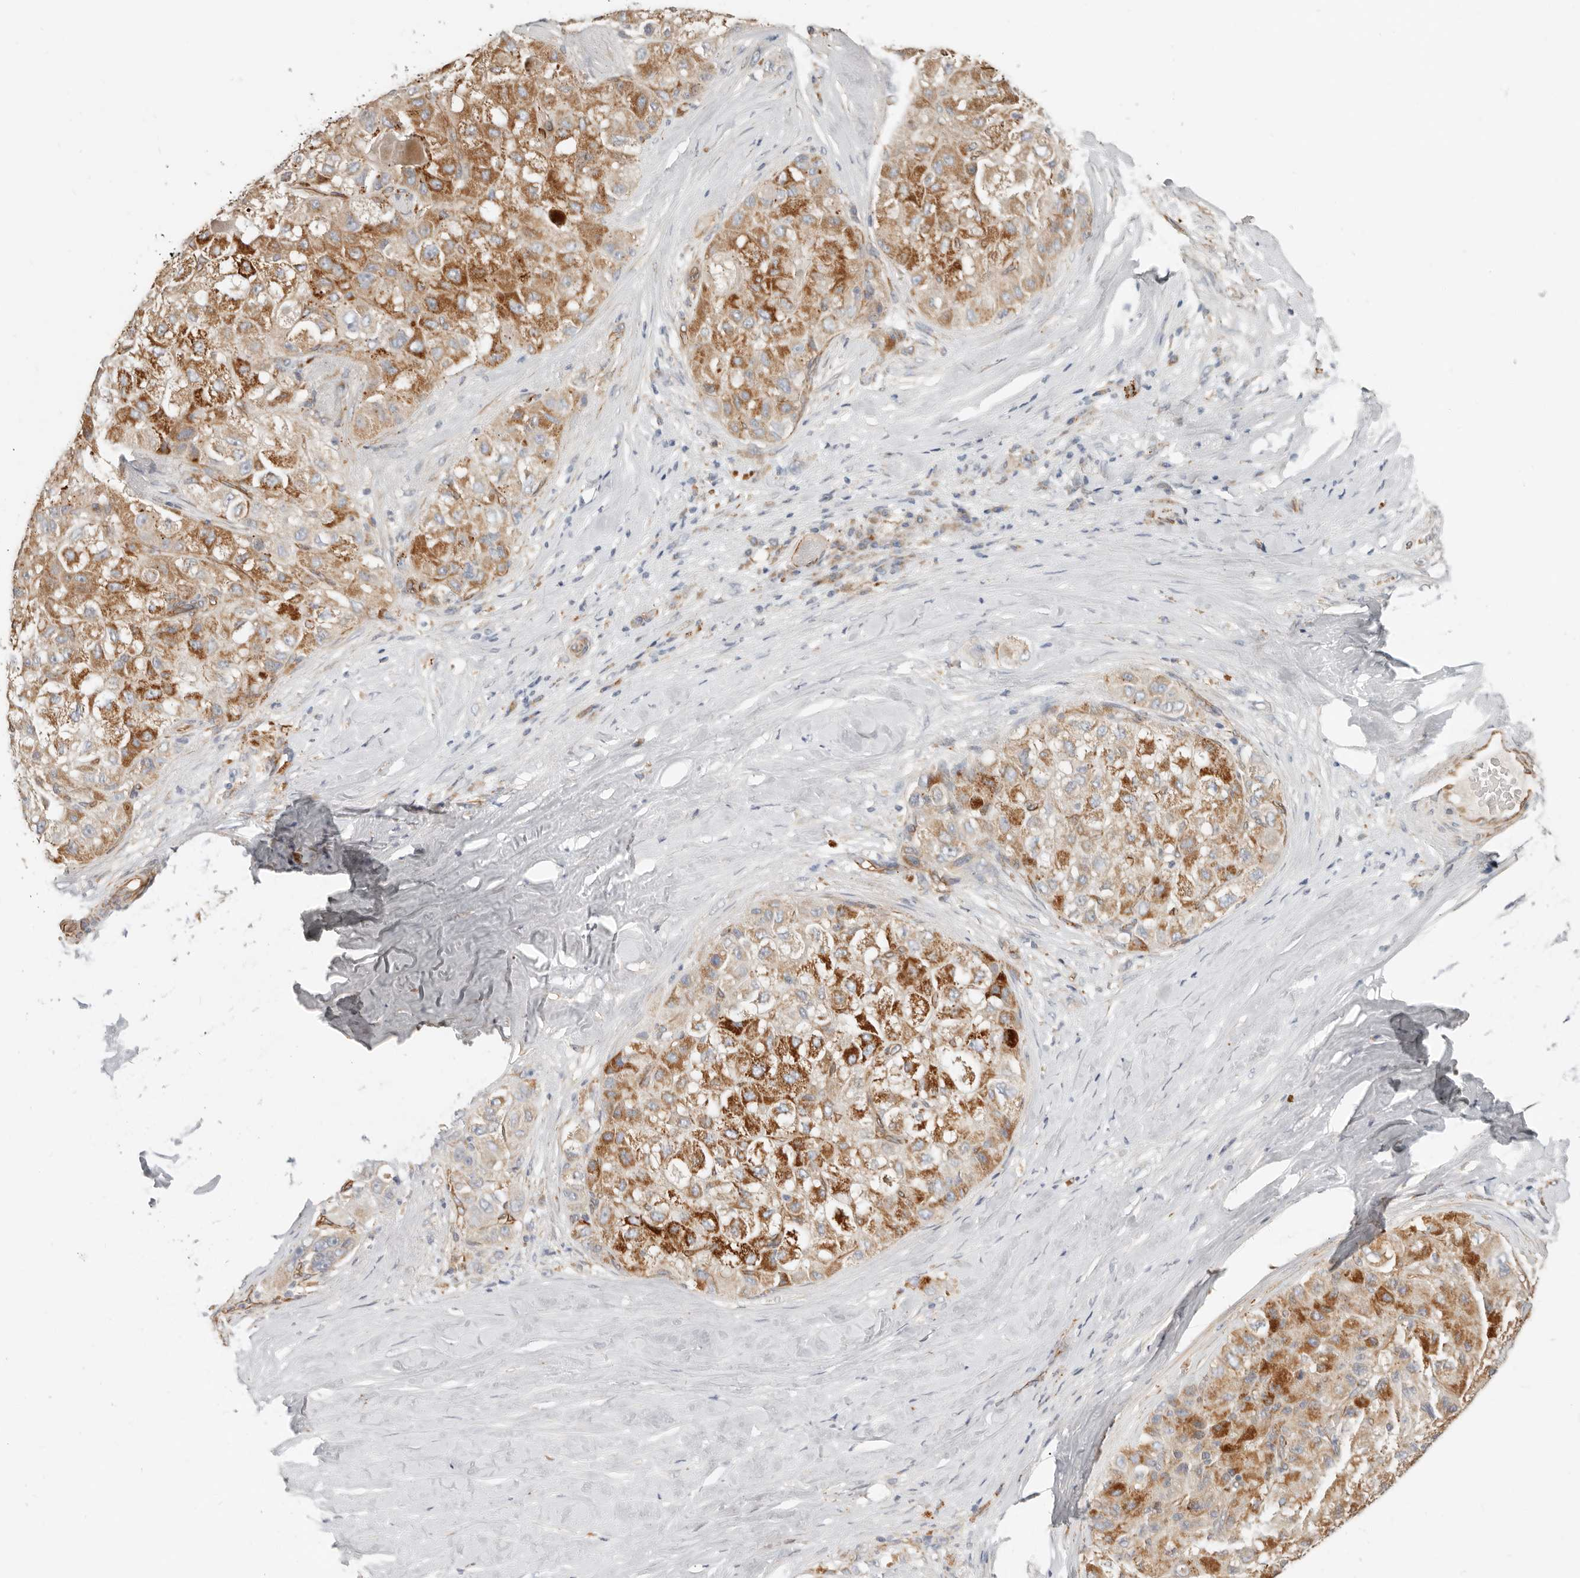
{"staining": {"intensity": "strong", "quantity": "25%-75%", "location": "cytoplasmic/membranous"}, "tissue": "liver cancer", "cell_type": "Tumor cells", "image_type": "cancer", "snomed": [{"axis": "morphology", "description": "Carcinoma, Hepatocellular, NOS"}, {"axis": "topography", "description": "Liver"}], "caption": "Immunohistochemistry staining of liver cancer, which demonstrates high levels of strong cytoplasmic/membranous expression in approximately 25%-75% of tumor cells indicating strong cytoplasmic/membranous protein expression. The staining was performed using DAB (brown) for protein detection and nuclei were counterstained in hematoxylin (blue).", "gene": "SPRING1", "patient": {"sex": "male", "age": 80}}